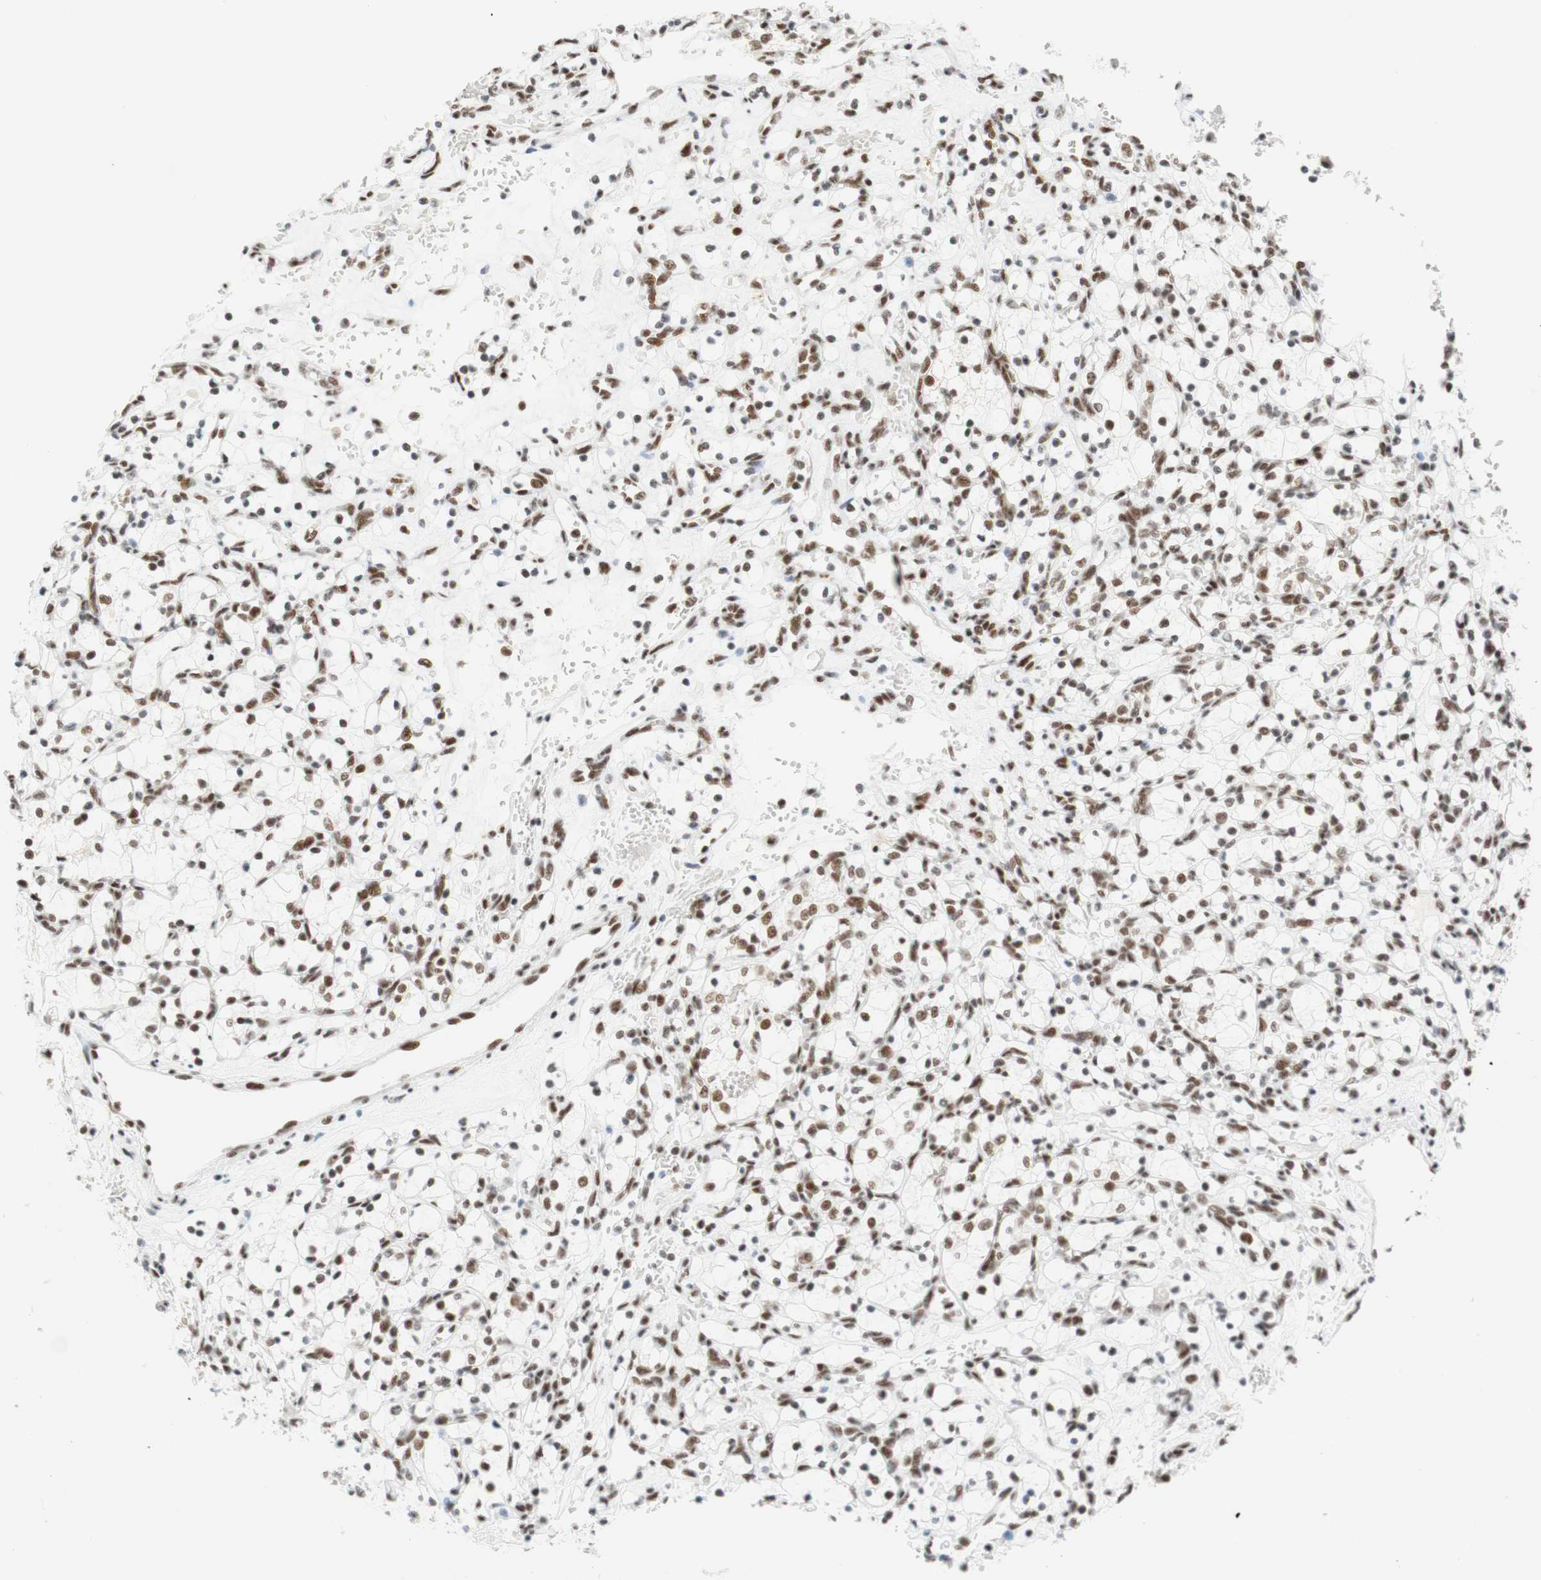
{"staining": {"intensity": "moderate", "quantity": "25%-75%", "location": "nuclear"}, "tissue": "renal cancer", "cell_type": "Tumor cells", "image_type": "cancer", "snomed": [{"axis": "morphology", "description": "Adenocarcinoma, NOS"}, {"axis": "topography", "description": "Kidney"}], "caption": "The photomicrograph shows a brown stain indicating the presence of a protein in the nuclear of tumor cells in renal cancer (adenocarcinoma). The protein is shown in brown color, while the nuclei are stained blue.", "gene": "RNF20", "patient": {"sex": "female", "age": 69}}